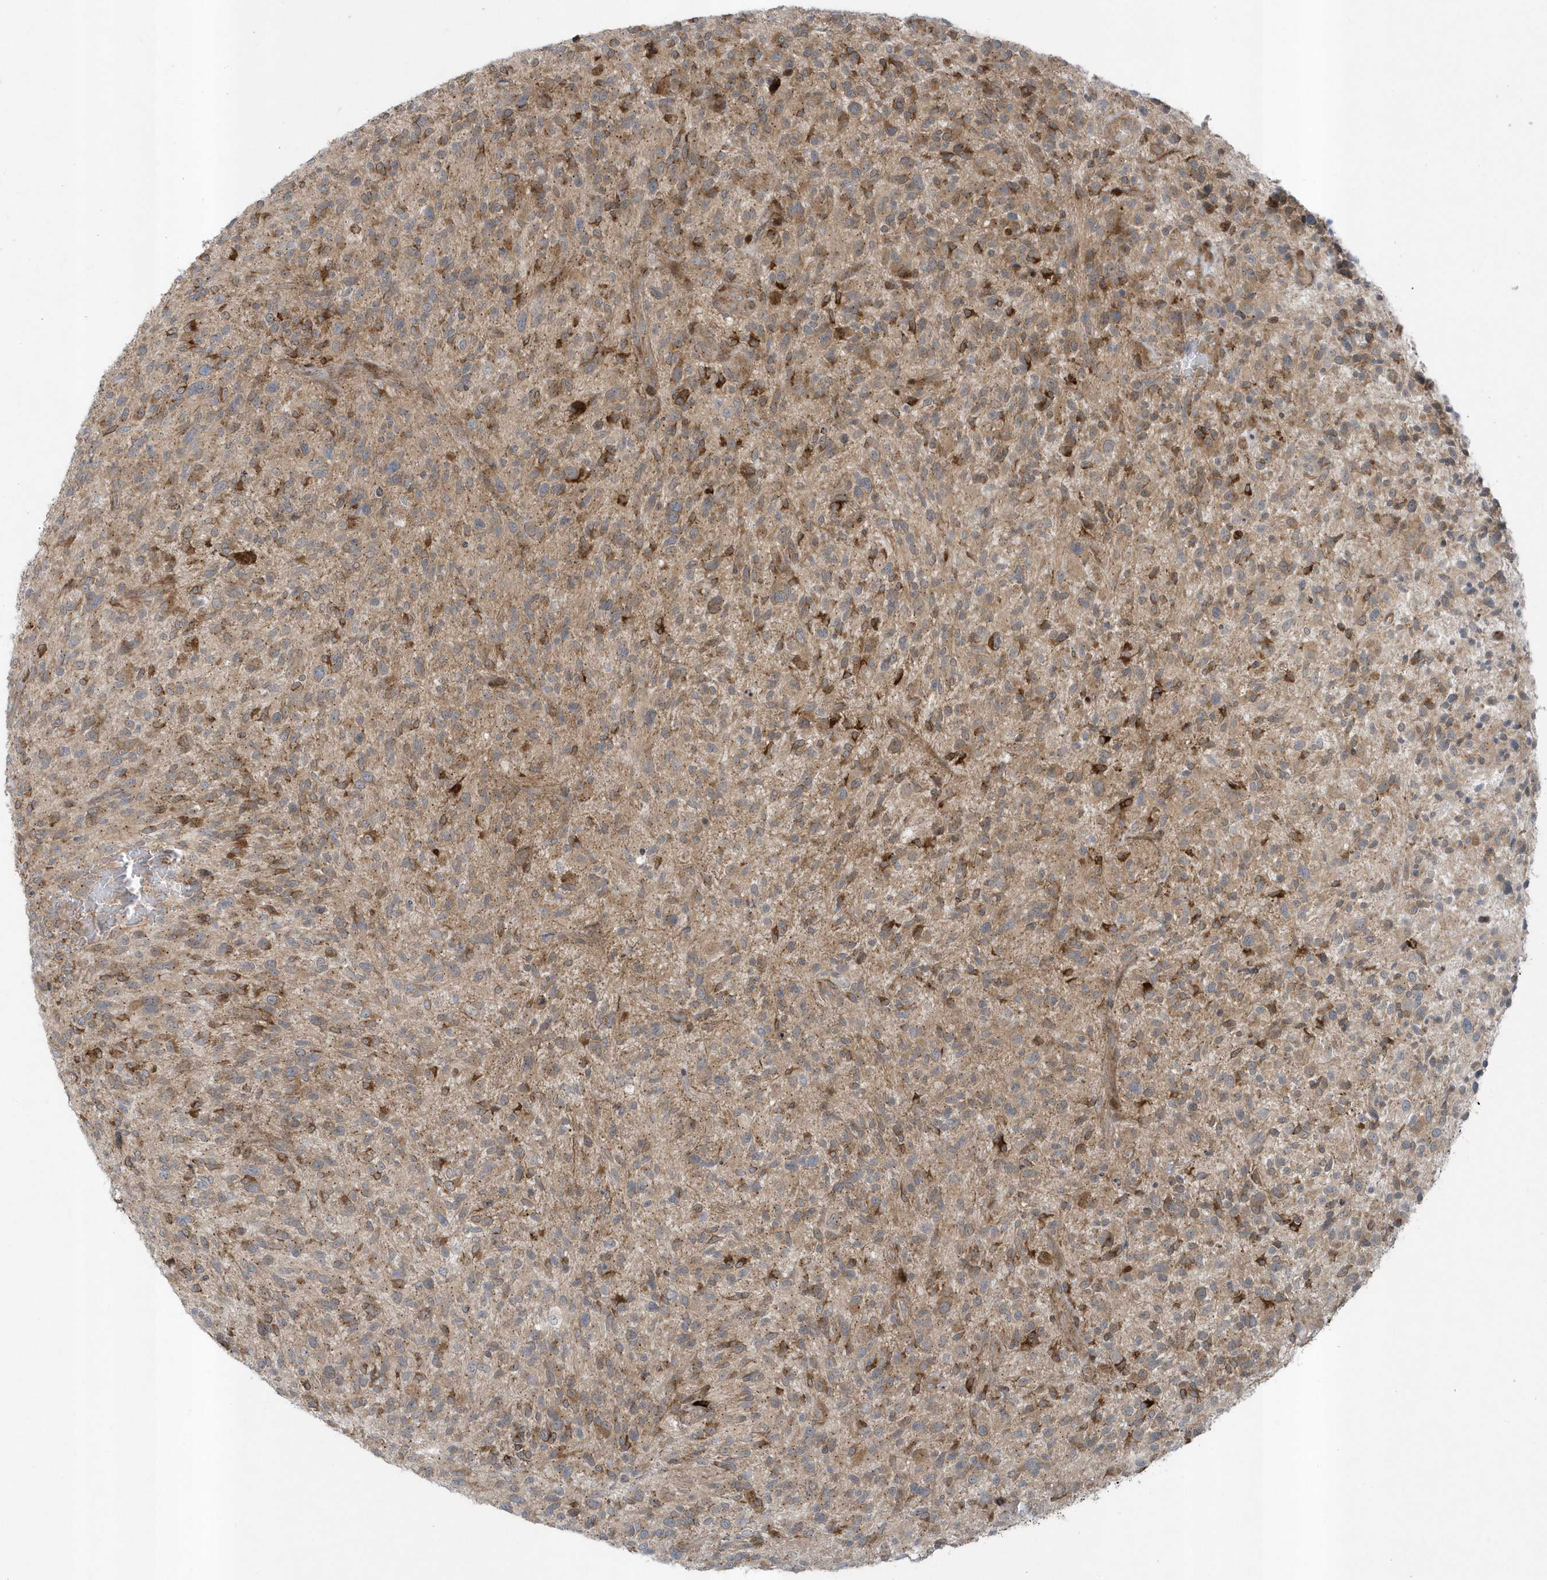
{"staining": {"intensity": "moderate", "quantity": ">75%", "location": "cytoplasmic/membranous"}, "tissue": "glioma", "cell_type": "Tumor cells", "image_type": "cancer", "snomed": [{"axis": "morphology", "description": "Glioma, malignant, High grade"}, {"axis": "topography", "description": "Brain"}], "caption": "IHC (DAB) staining of human glioma demonstrates moderate cytoplasmic/membranous protein positivity in about >75% of tumor cells.", "gene": "FAM98A", "patient": {"sex": "male", "age": 47}}